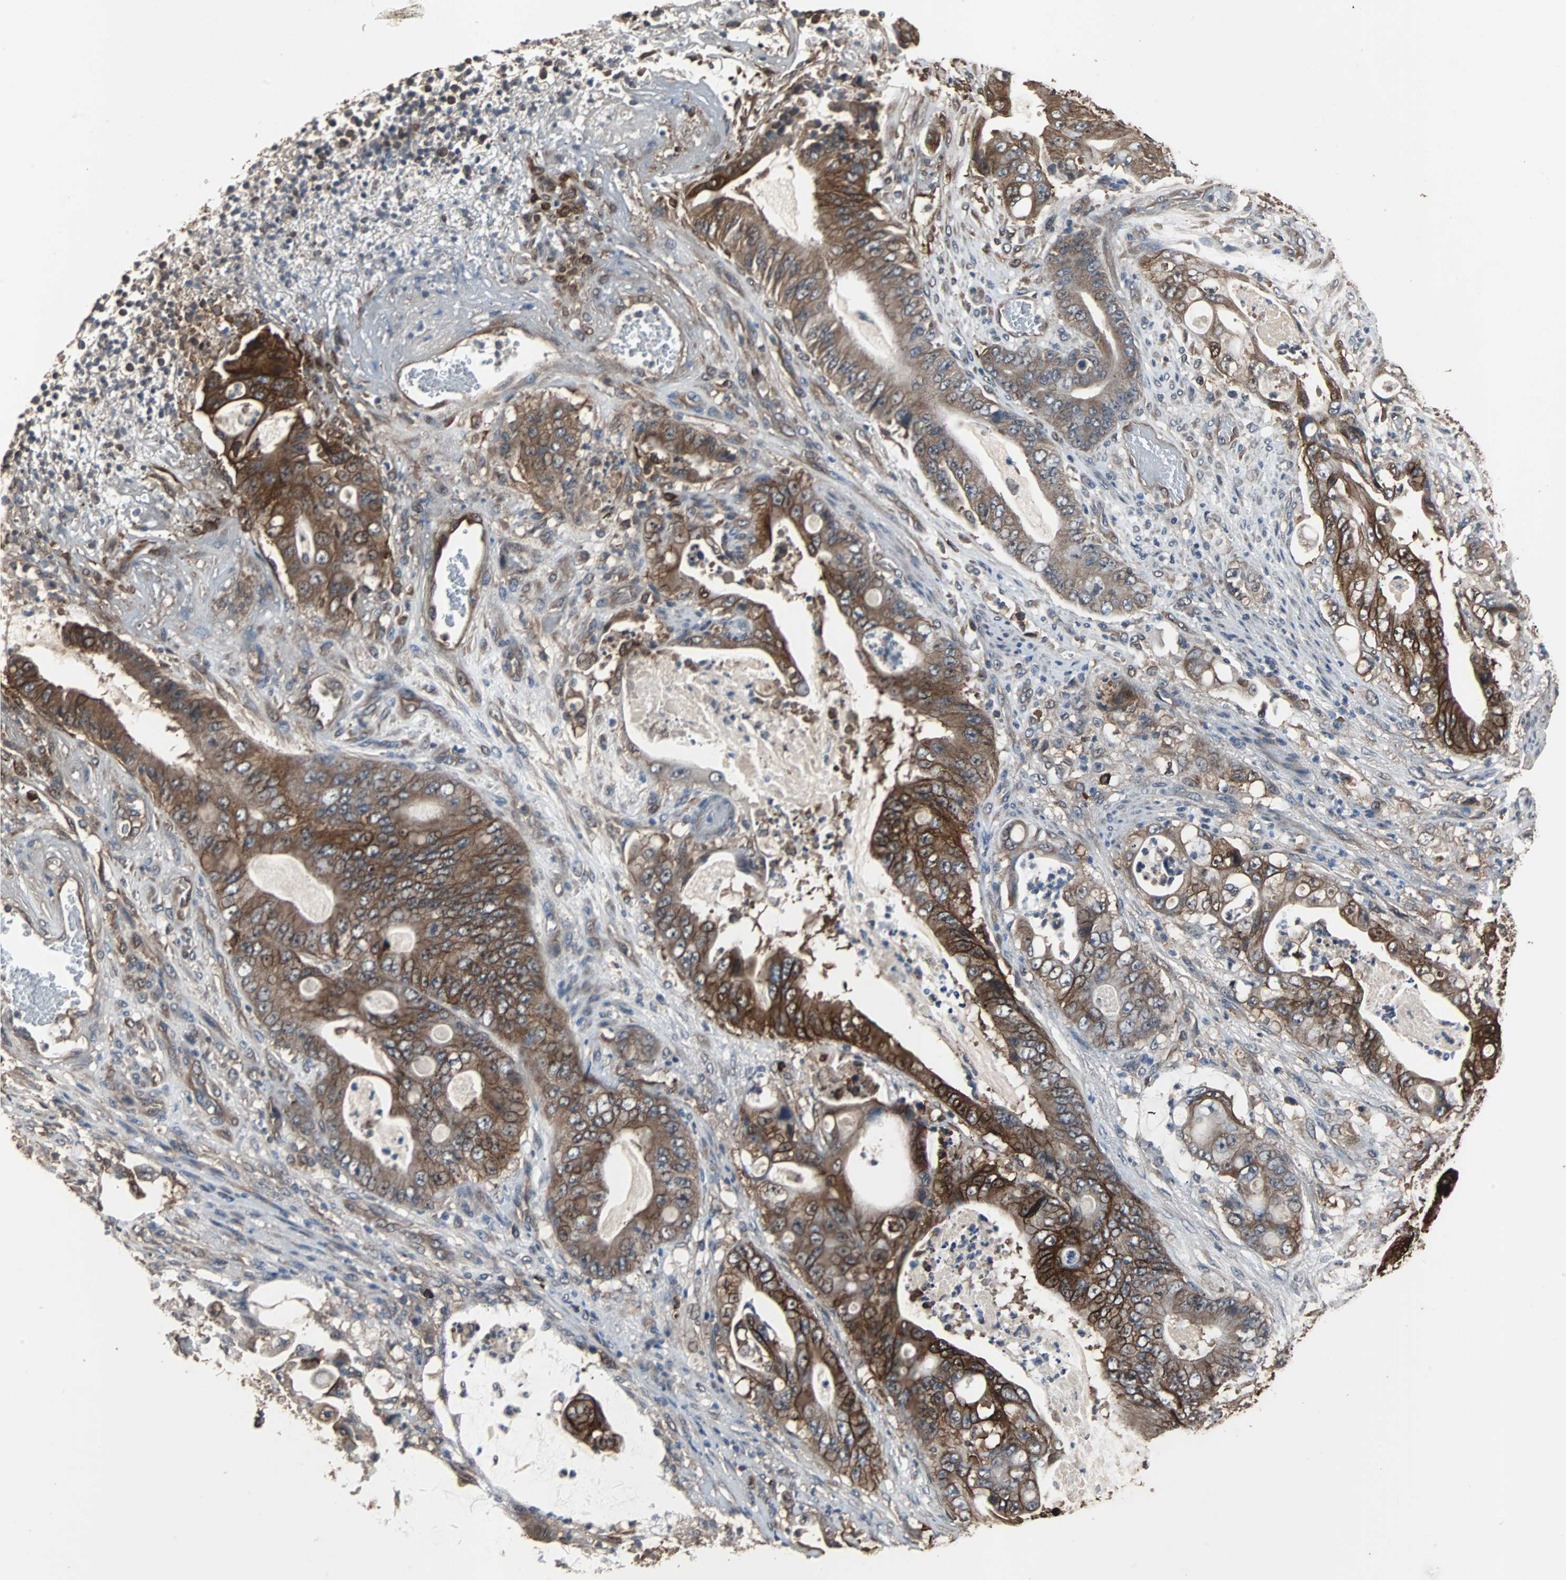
{"staining": {"intensity": "strong", "quantity": ">75%", "location": "cytoplasmic/membranous"}, "tissue": "stomach cancer", "cell_type": "Tumor cells", "image_type": "cancer", "snomed": [{"axis": "morphology", "description": "Adenocarcinoma, NOS"}, {"axis": "topography", "description": "Stomach"}], "caption": "This is a micrograph of immunohistochemistry staining of stomach cancer (adenocarcinoma), which shows strong expression in the cytoplasmic/membranous of tumor cells.", "gene": "NDRG1", "patient": {"sex": "female", "age": 73}}